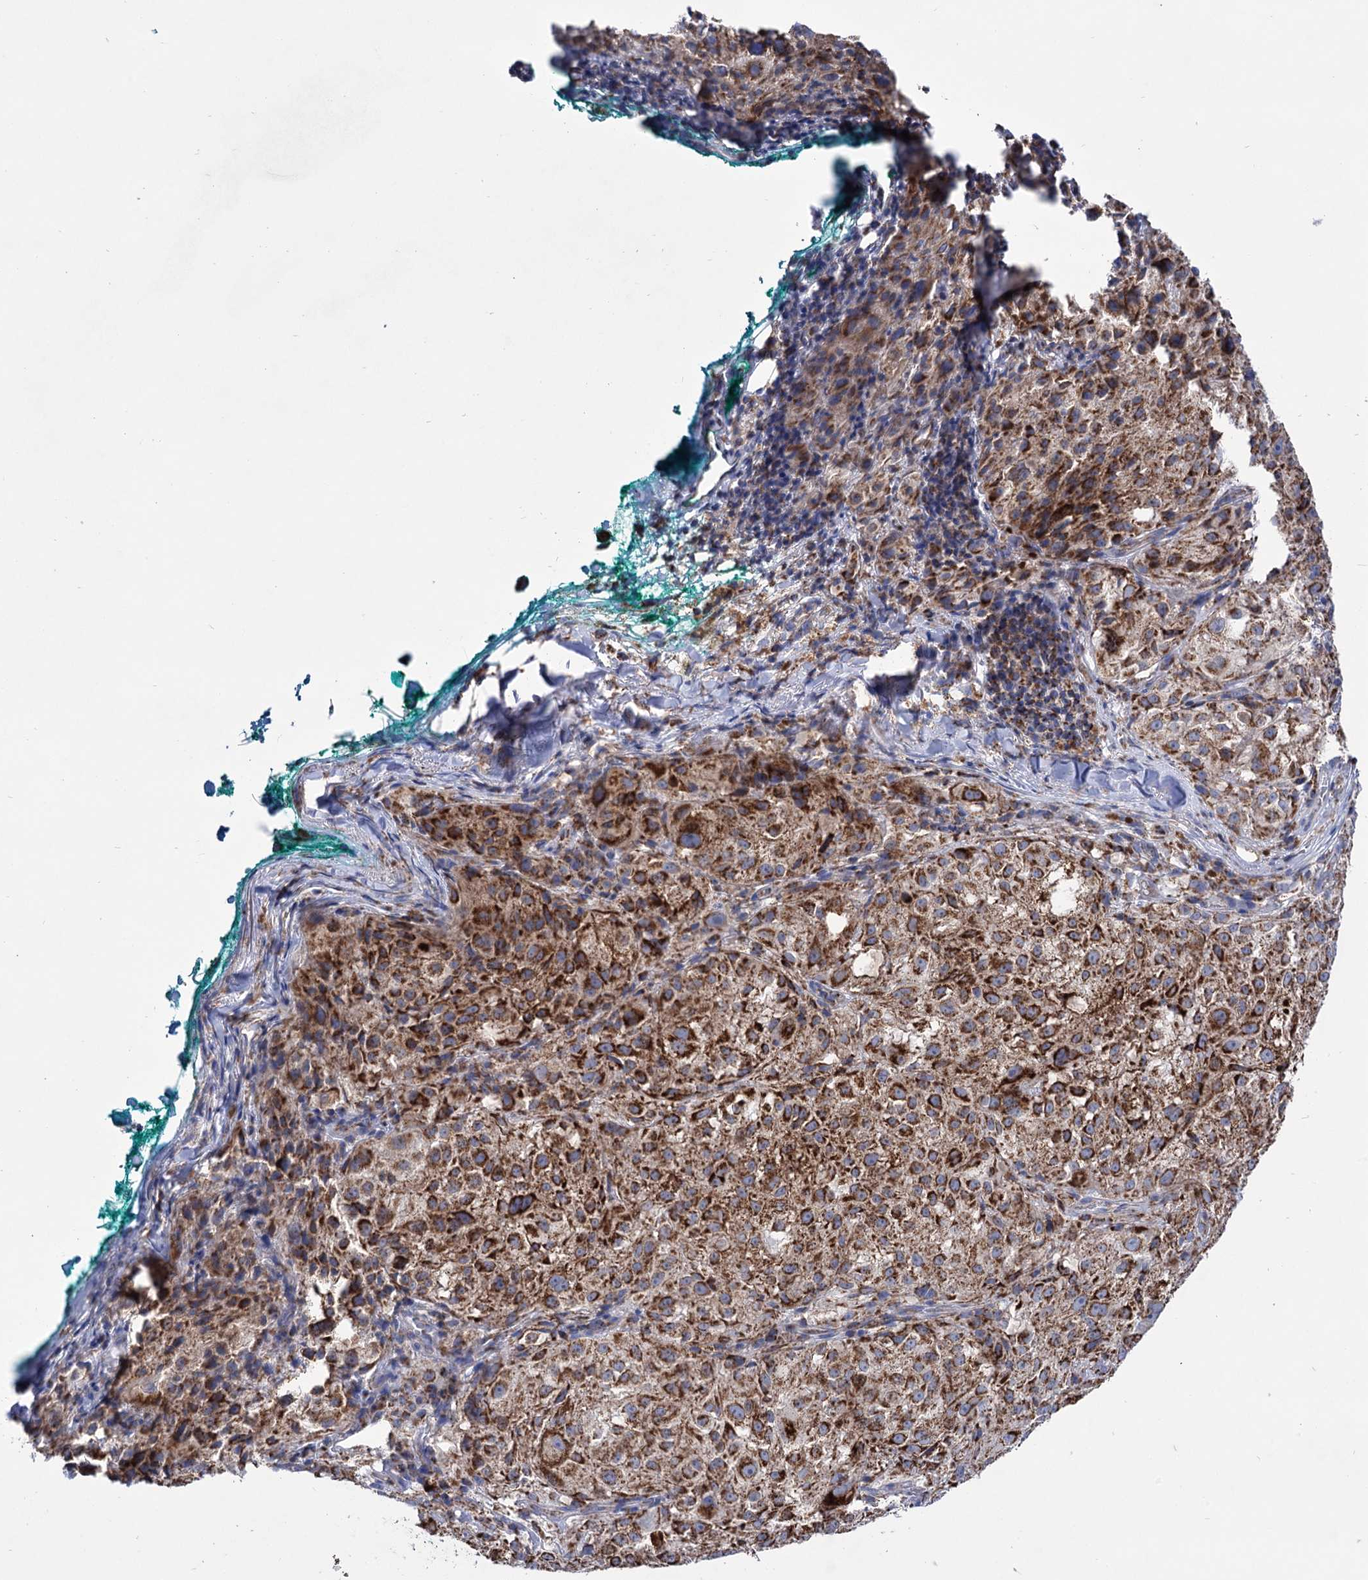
{"staining": {"intensity": "strong", "quantity": ">75%", "location": "cytoplasmic/membranous"}, "tissue": "melanoma", "cell_type": "Tumor cells", "image_type": "cancer", "snomed": [{"axis": "morphology", "description": "Necrosis, NOS"}, {"axis": "morphology", "description": "Malignant melanoma, NOS"}, {"axis": "topography", "description": "Skin"}], "caption": "This is an image of IHC staining of malignant melanoma, which shows strong expression in the cytoplasmic/membranous of tumor cells.", "gene": "ABHD10", "patient": {"sex": "female", "age": 87}}